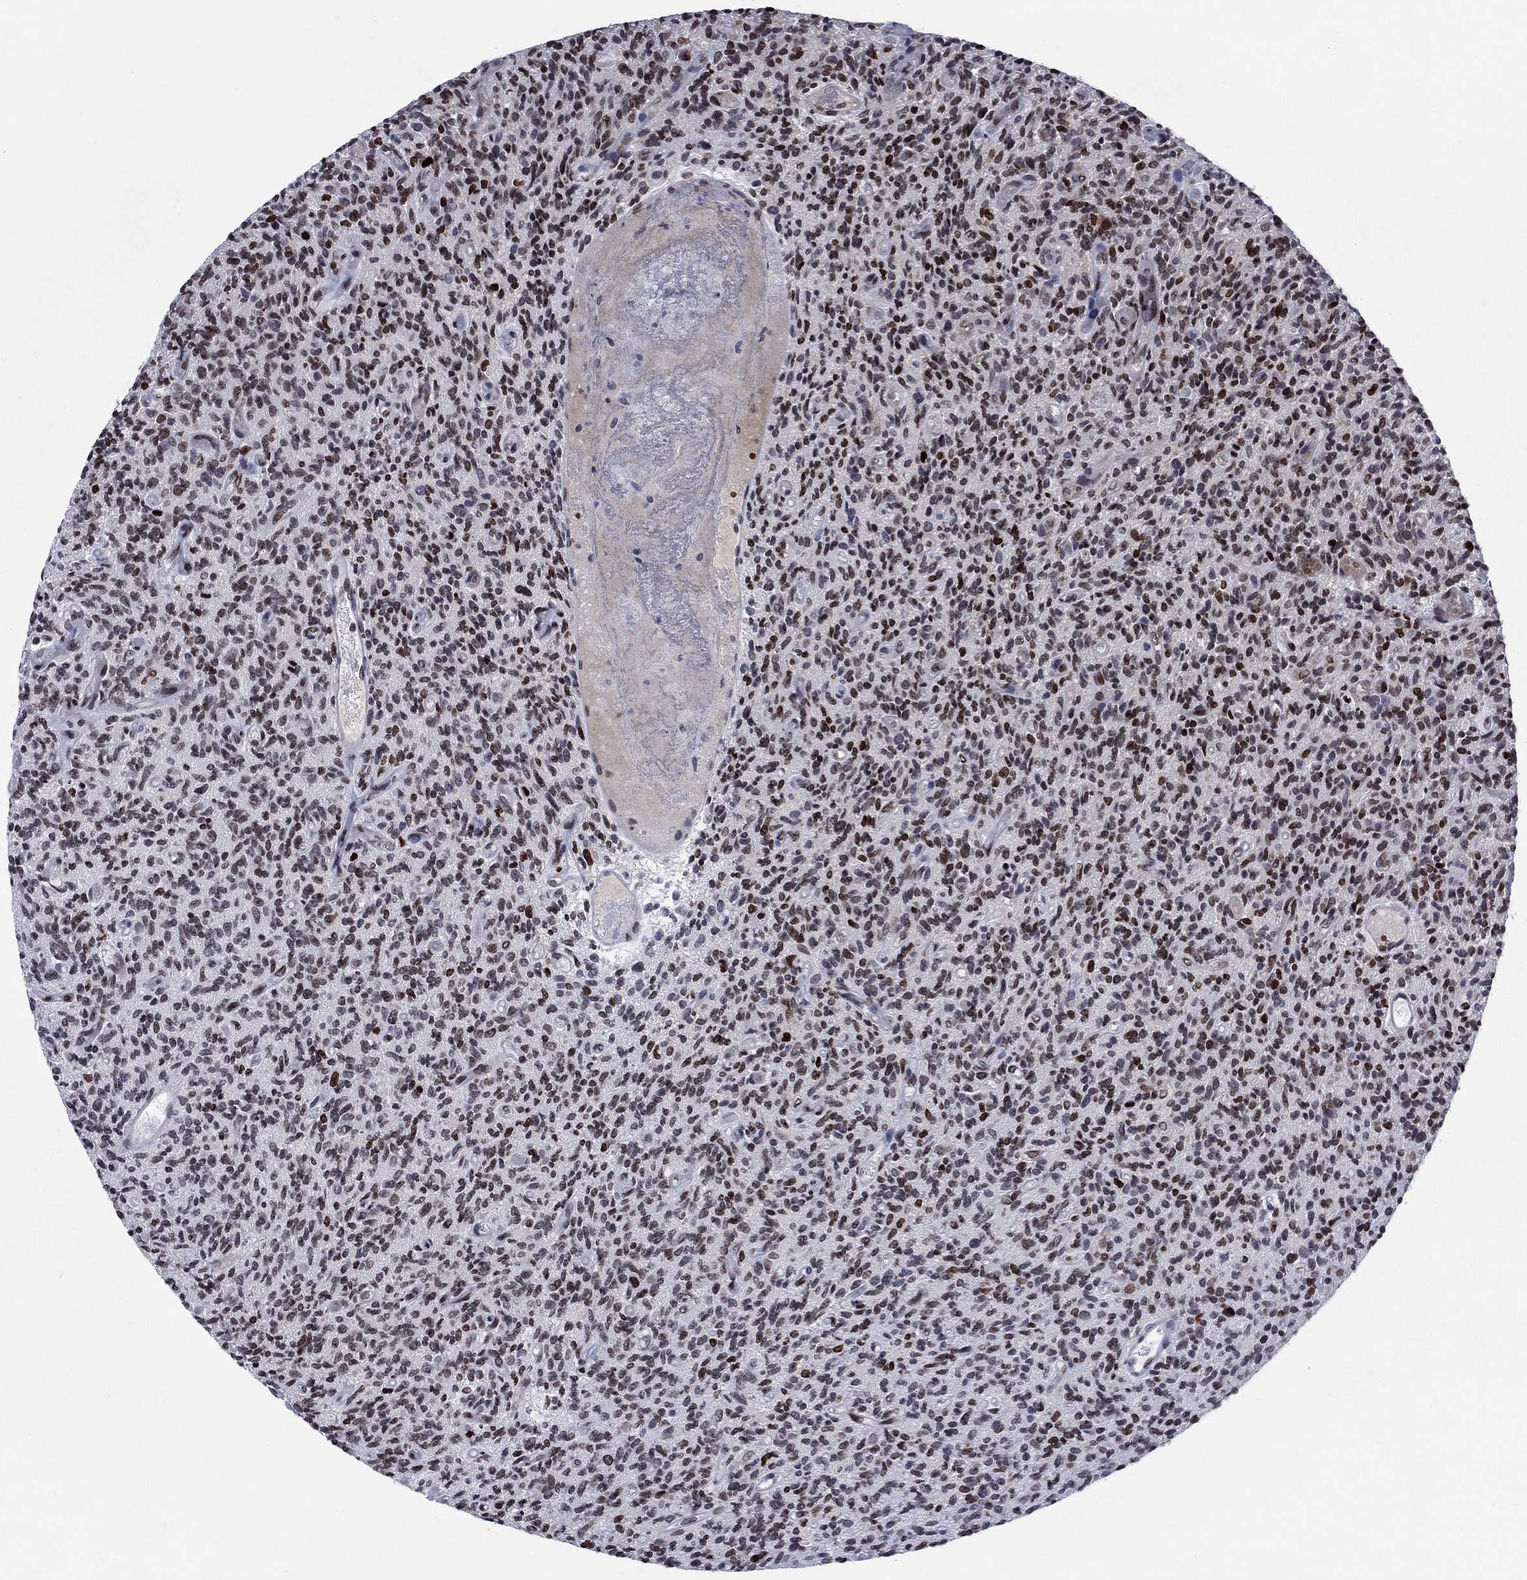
{"staining": {"intensity": "strong", "quantity": "25%-75%", "location": "nuclear"}, "tissue": "glioma", "cell_type": "Tumor cells", "image_type": "cancer", "snomed": [{"axis": "morphology", "description": "Glioma, malignant, High grade"}, {"axis": "topography", "description": "Brain"}], "caption": "Strong nuclear positivity for a protein is present in approximately 25%-75% of tumor cells of malignant glioma (high-grade) using IHC.", "gene": "HMGA1", "patient": {"sex": "male", "age": 64}}